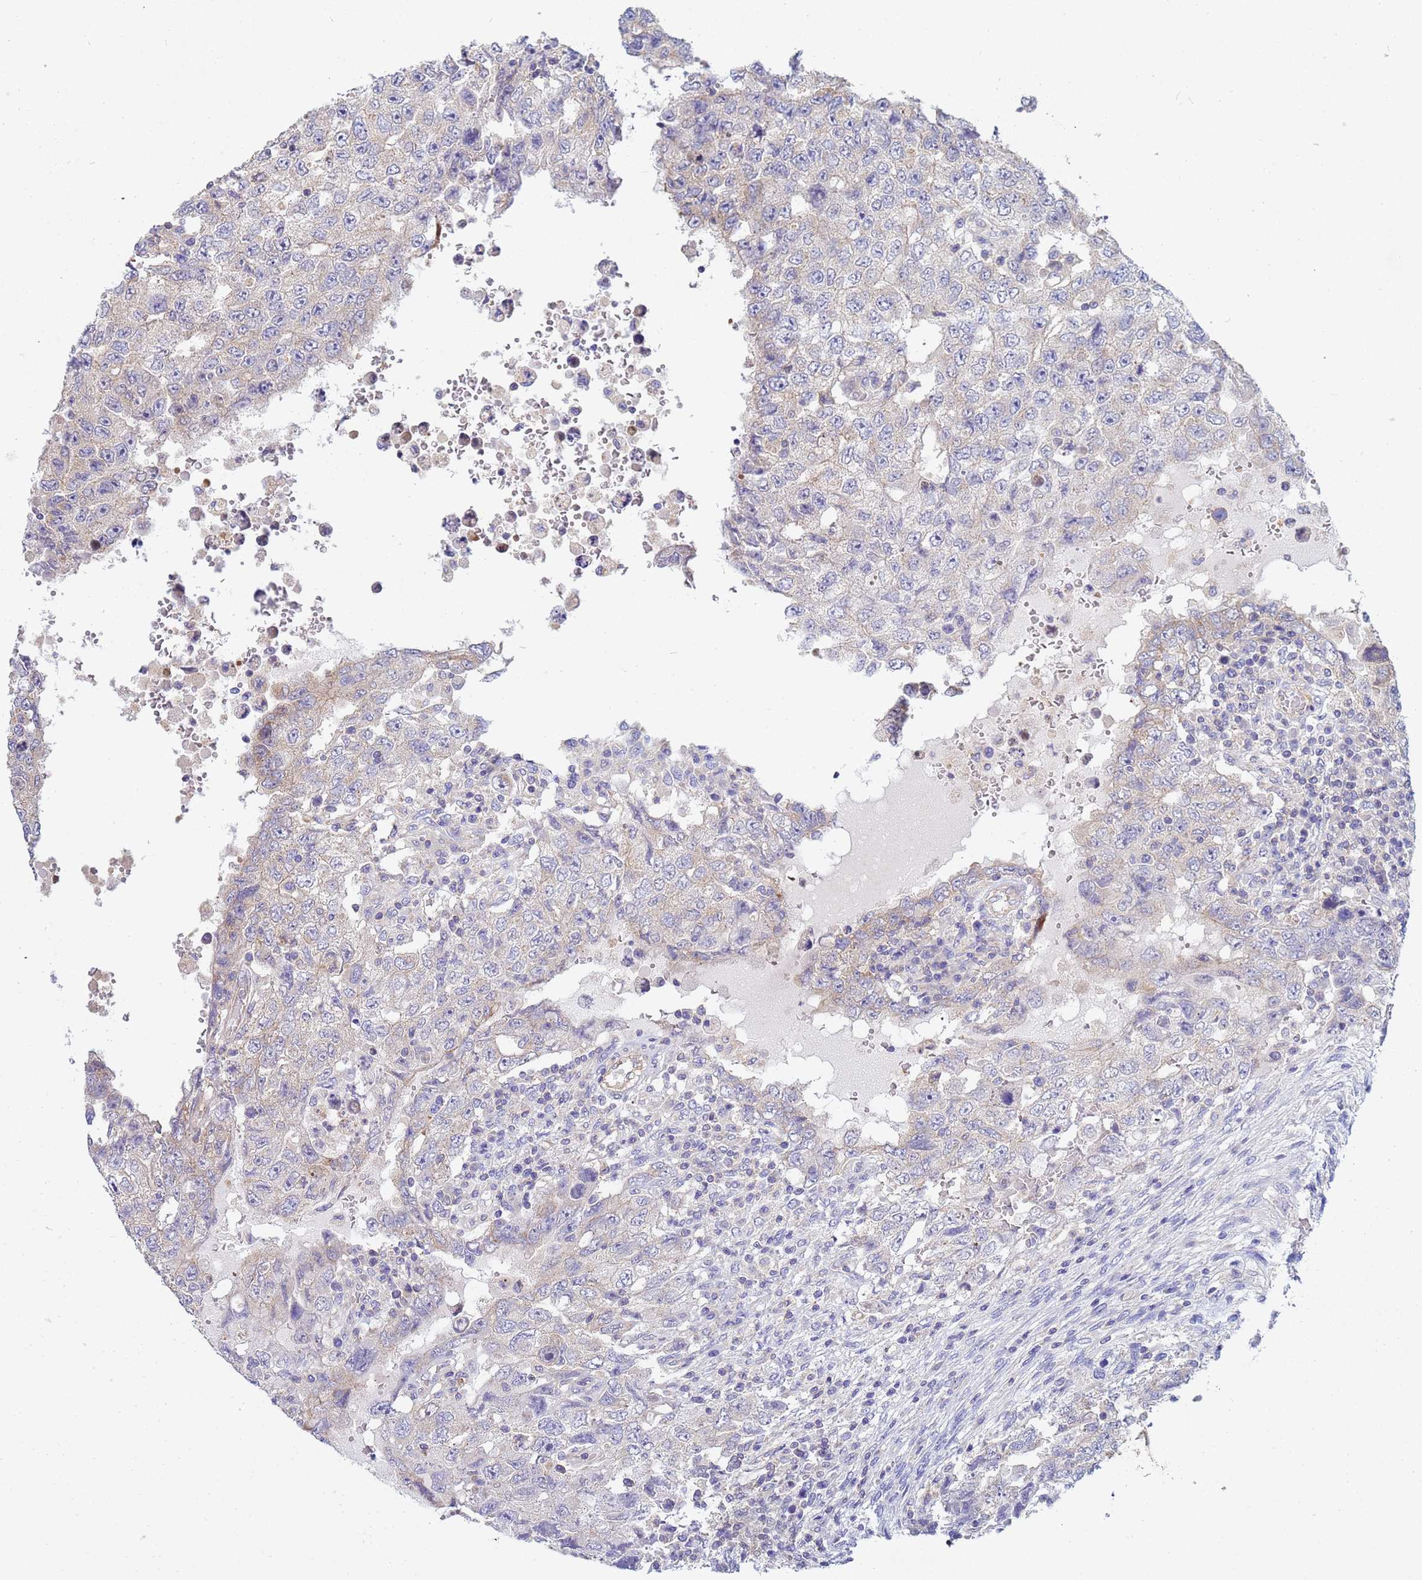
{"staining": {"intensity": "negative", "quantity": "none", "location": "none"}, "tissue": "testis cancer", "cell_type": "Tumor cells", "image_type": "cancer", "snomed": [{"axis": "morphology", "description": "Carcinoma, Embryonal, NOS"}, {"axis": "topography", "description": "Testis"}], "caption": "This is a micrograph of immunohistochemistry (IHC) staining of embryonal carcinoma (testis), which shows no positivity in tumor cells.", "gene": "CDC34", "patient": {"sex": "male", "age": 26}}